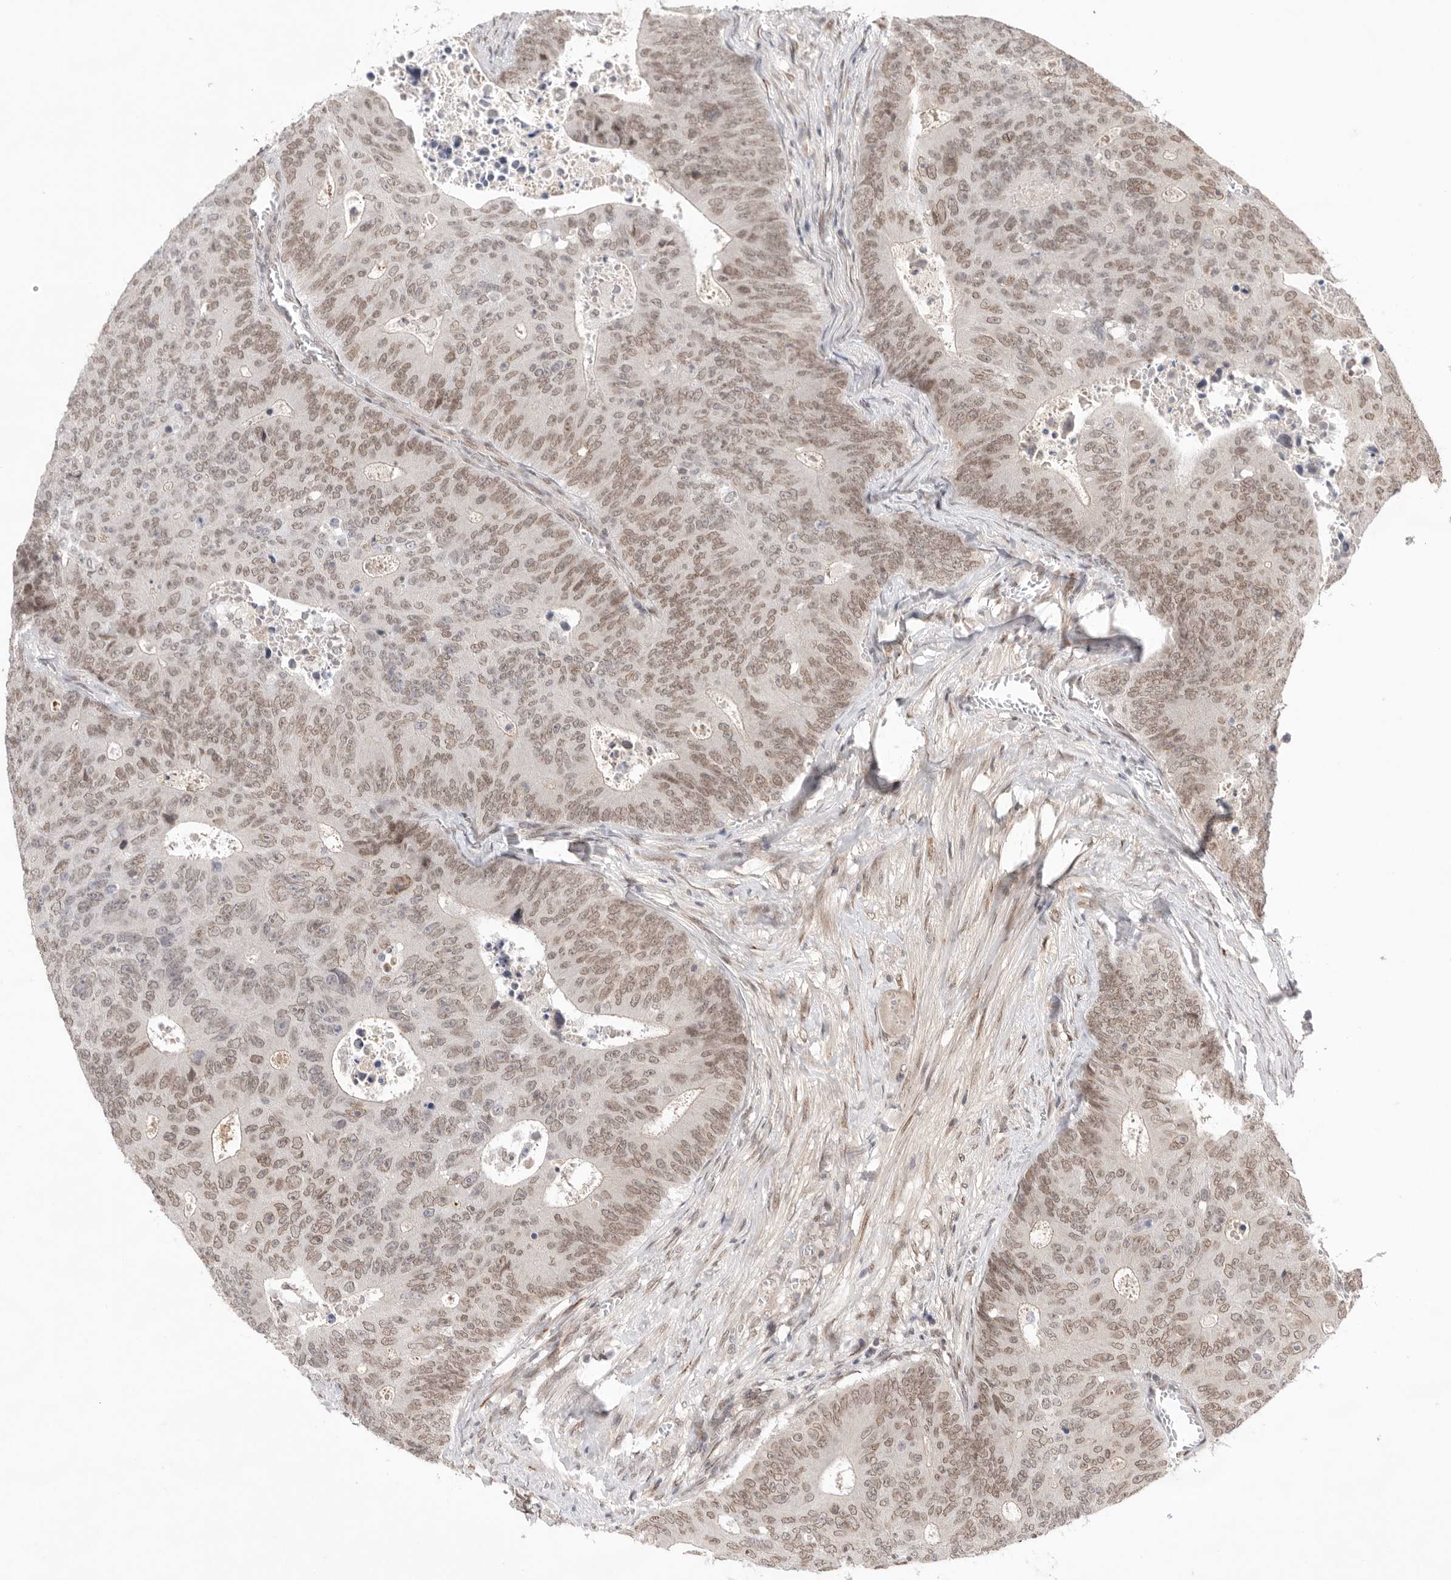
{"staining": {"intensity": "moderate", "quantity": ">75%", "location": "nuclear"}, "tissue": "colorectal cancer", "cell_type": "Tumor cells", "image_type": "cancer", "snomed": [{"axis": "morphology", "description": "Adenocarcinoma, NOS"}, {"axis": "topography", "description": "Colon"}], "caption": "High-power microscopy captured an immunohistochemistry photomicrograph of colorectal cancer (adenocarcinoma), revealing moderate nuclear positivity in about >75% of tumor cells. (DAB IHC with brightfield microscopy, high magnification).", "gene": "LEMD3", "patient": {"sex": "male", "age": 87}}